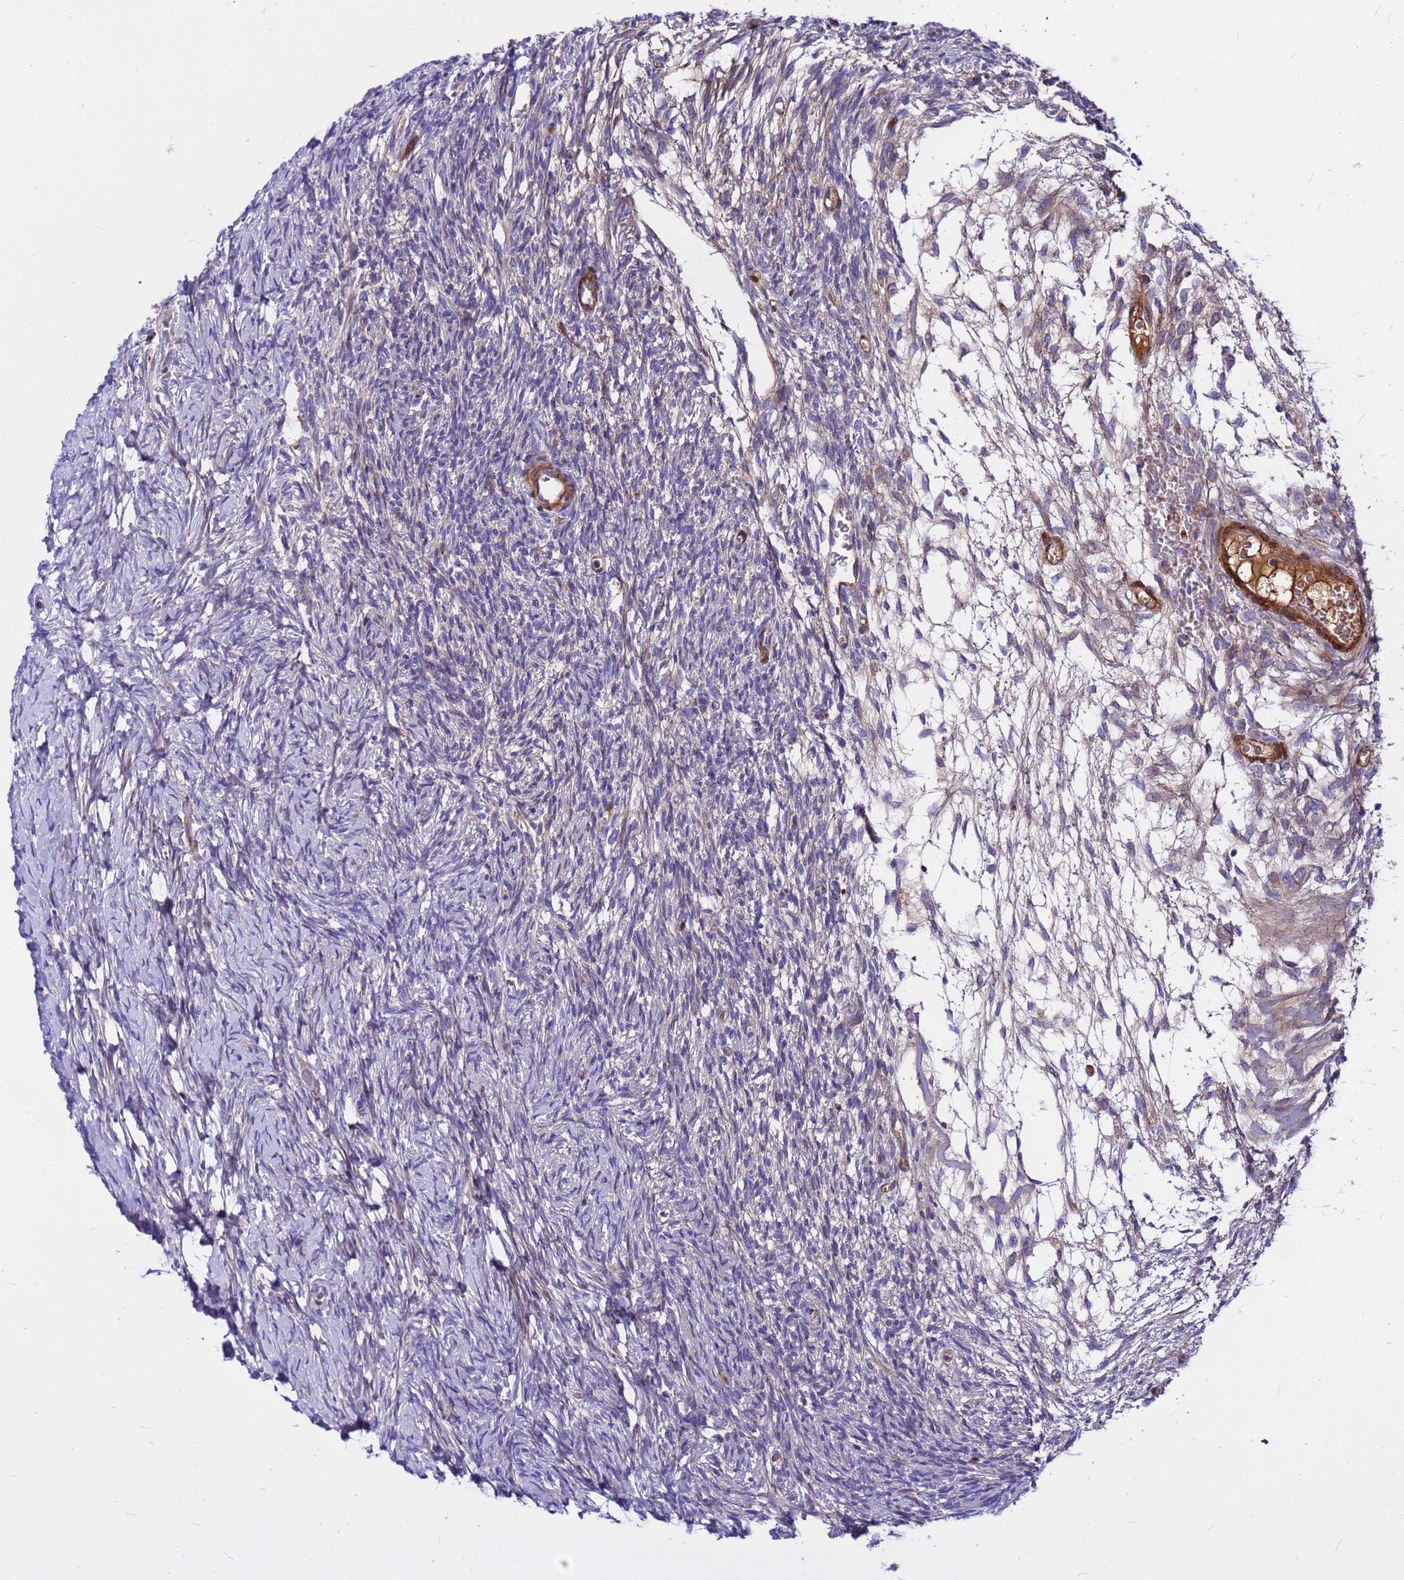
{"staining": {"intensity": "negative", "quantity": "none", "location": "none"}, "tissue": "ovary", "cell_type": "Ovarian stroma cells", "image_type": "normal", "snomed": [{"axis": "morphology", "description": "Normal tissue, NOS"}, {"axis": "topography", "description": "Ovary"}], "caption": "High power microscopy photomicrograph of an immunohistochemistry image of normal ovary, revealing no significant staining in ovarian stroma cells.", "gene": "CRHBP", "patient": {"sex": "female", "age": 39}}